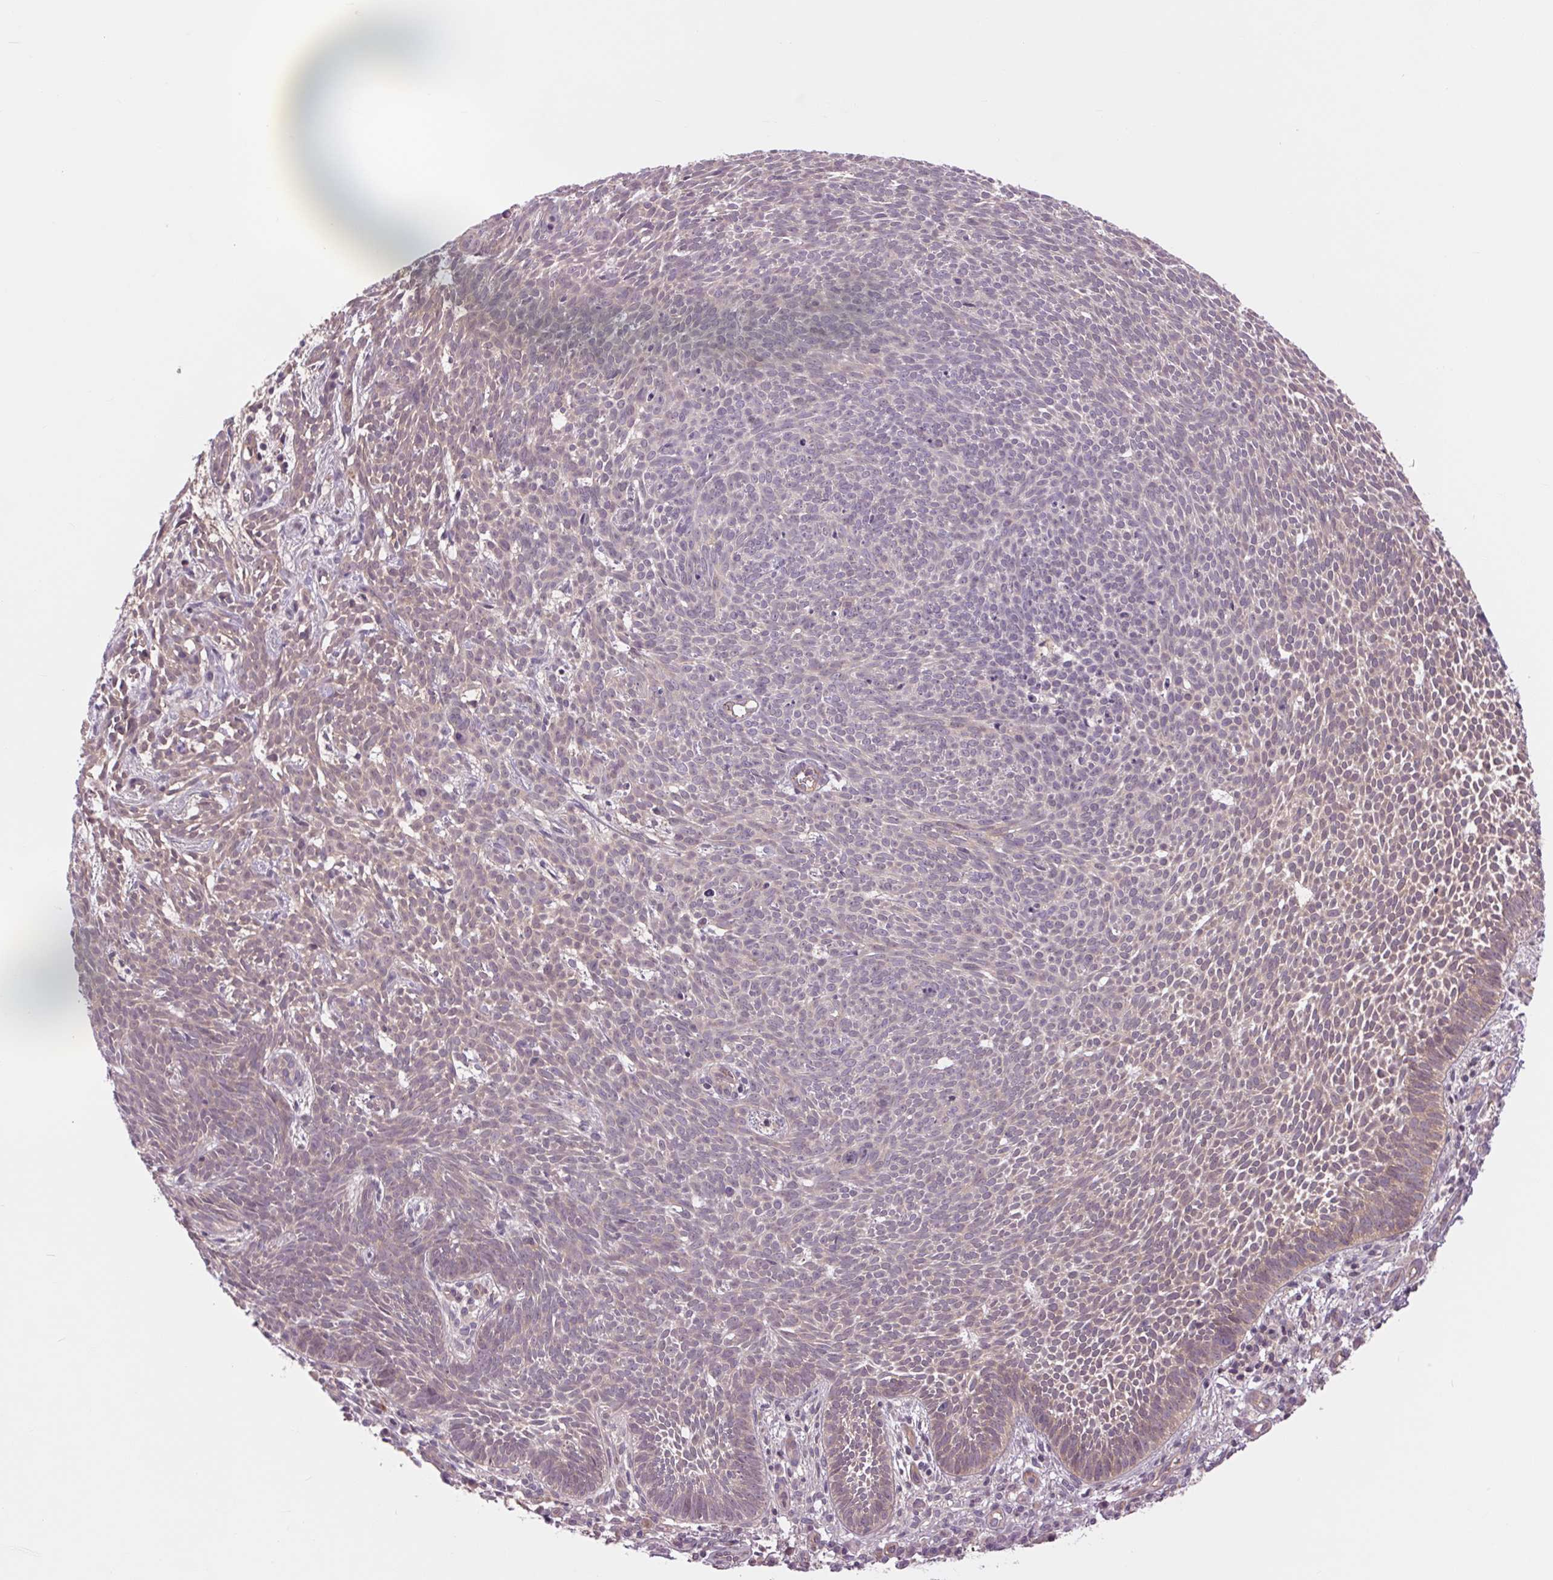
{"staining": {"intensity": "weak", "quantity": "<25%", "location": "cytoplasmic/membranous"}, "tissue": "skin cancer", "cell_type": "Tumor cells", "image_type": "cancer", "snomed": [{"axis": "morphology", "description": "Basal cell carcinoma"}, {"axis": "topography", "description": "Skin"}], "caption": "DAB (3,3'-diaminobenzidine) immunohistochemical staining of basal cell carcinoma (skin) demonstrates no significant expression in tumor cells. (Brightfield microscopy of DAB (3,3'-diaminobenzidine) immunohistochemistry (IHC) at high magnification).", "gene": "SH3RF2", "patient": {"sex": "male", "age": 59}}